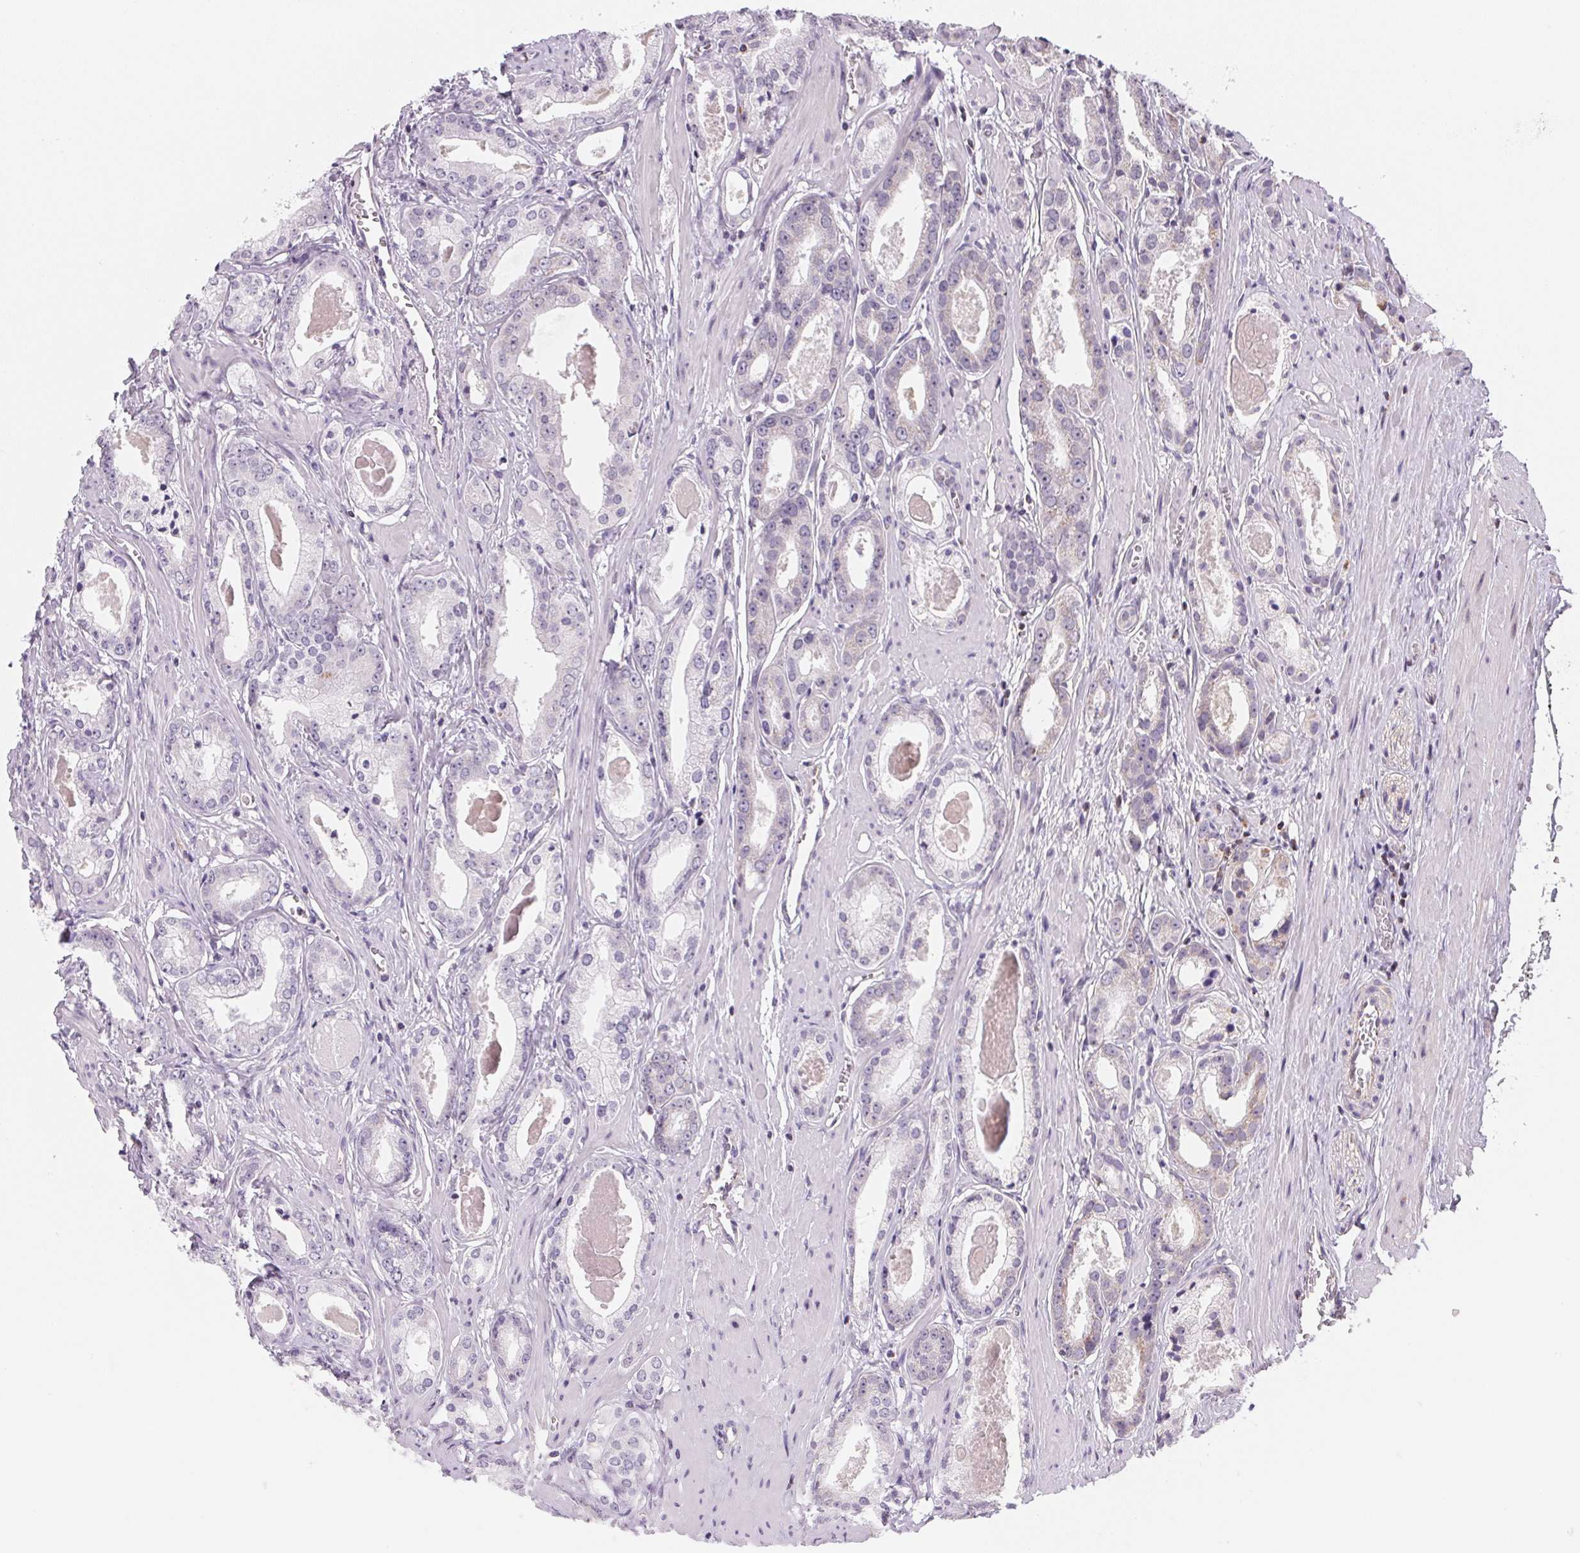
{"staining": {"intensity": "negative", "quantity": "none", "location": "none"}, "tissue": "prostate cancer", "cell_type": "Tumor cells", "image_type": "cancer", "snomed": [{"axis": "morphology", "description": "Adenocarcinoma, NOS"}, {"axis": "morphology", "description": "Adenocarcinoma, Low grade"}, {"axis": "topography", "description": "Prostate"}], "caption": "Immunohistochemical staining of human prostate adenocarcinoma displays no significant expression in tumor cells.", "gene": "GIPC2", "patient": {"sex": "male", "age": 64}}